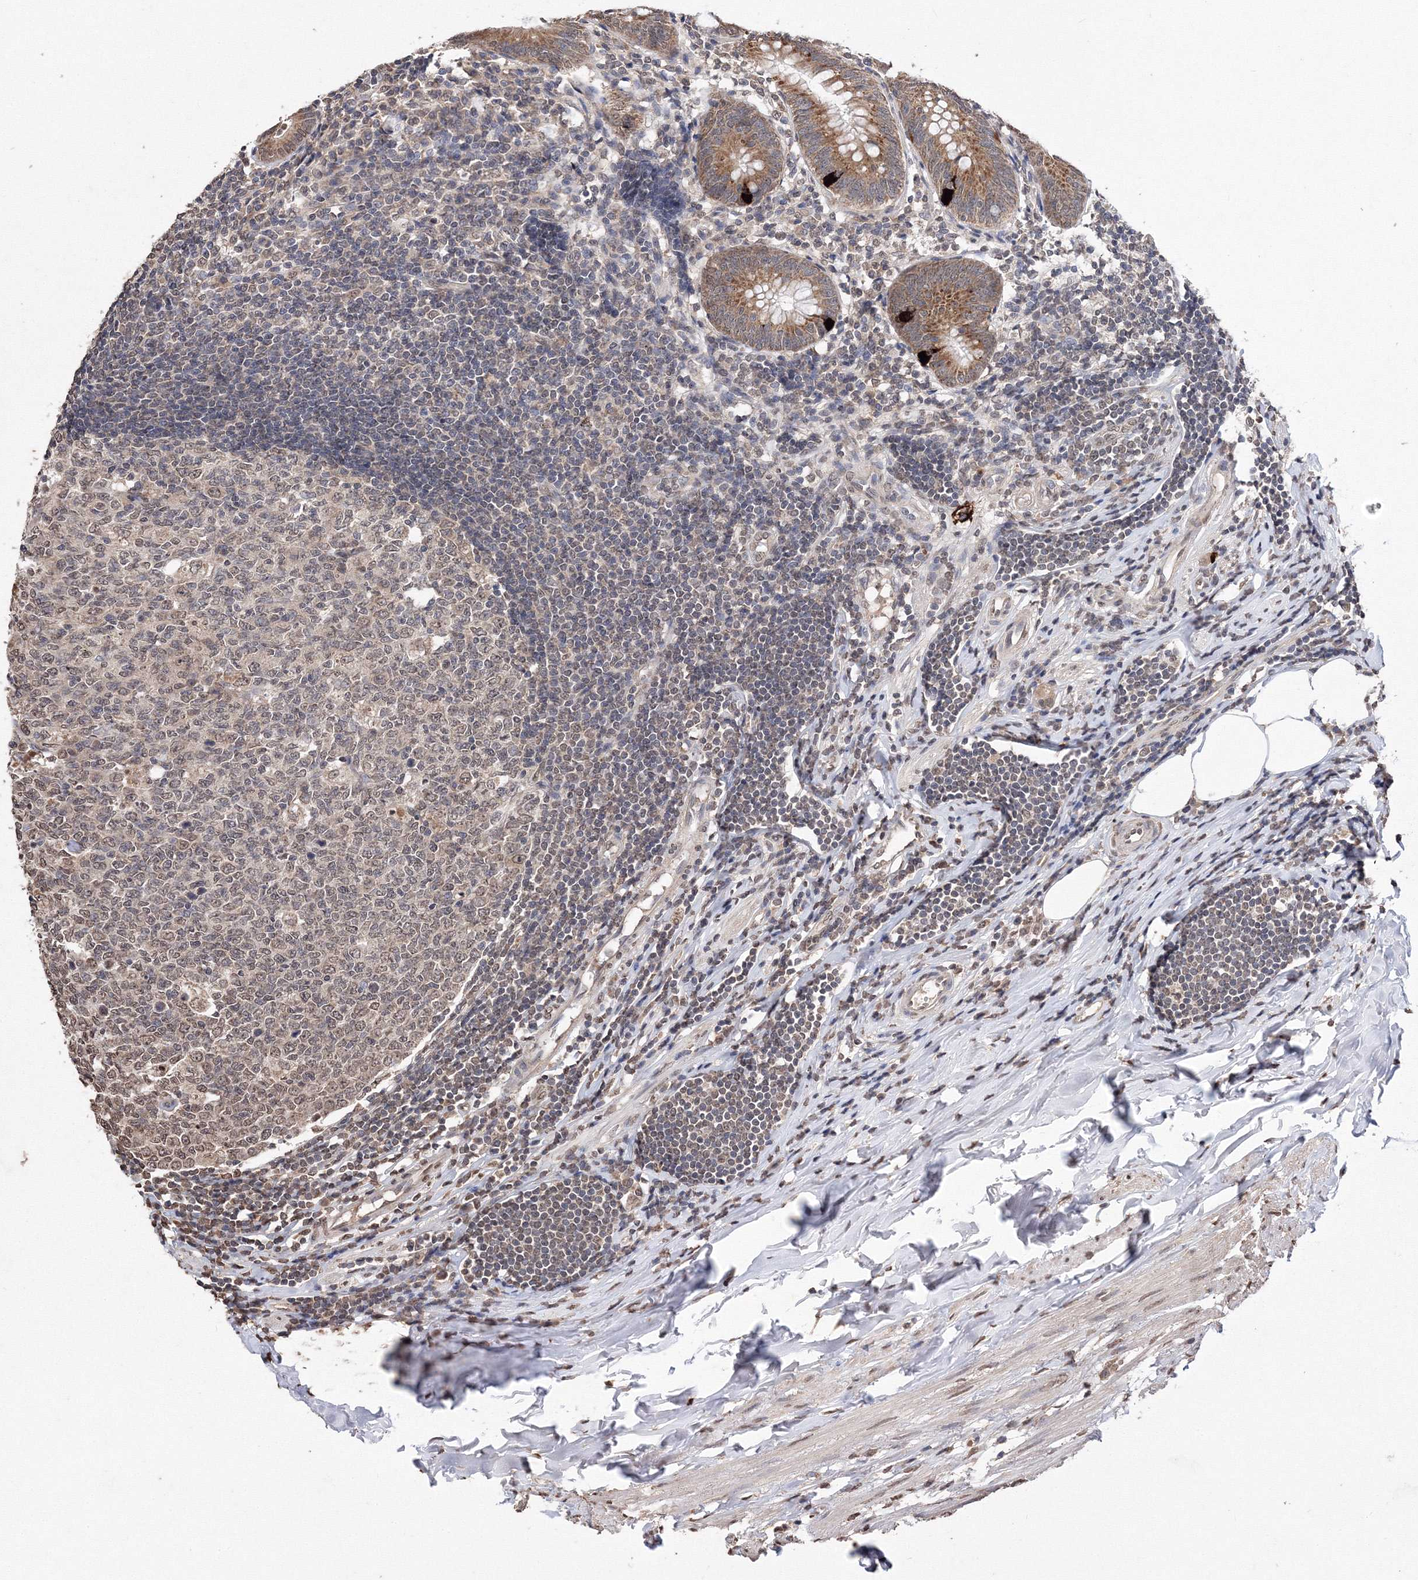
{"staining": {"intensity": "moderate", "quantity": ">75%", "location": "cytoplasmic/membranous,nuclear"}, "tissue": "appendix", "cell_type": "Glandular cells", "image_type": "normal", "snomed": [{"axis": "morphology", "description": "Normal tissue, NOS"}, {"axis": "topography", "description": "Appendix"}], "caption": "DAB (3,3'-diaminobenzidine) immunohistochemical staining of unremarkable human appendix shows moderate cytoplasmic/membranous,nuclear protein expression in about >75% of glandular cells.", "gene": "GPN1", "patient": {"sex": "female", "age": 54}}